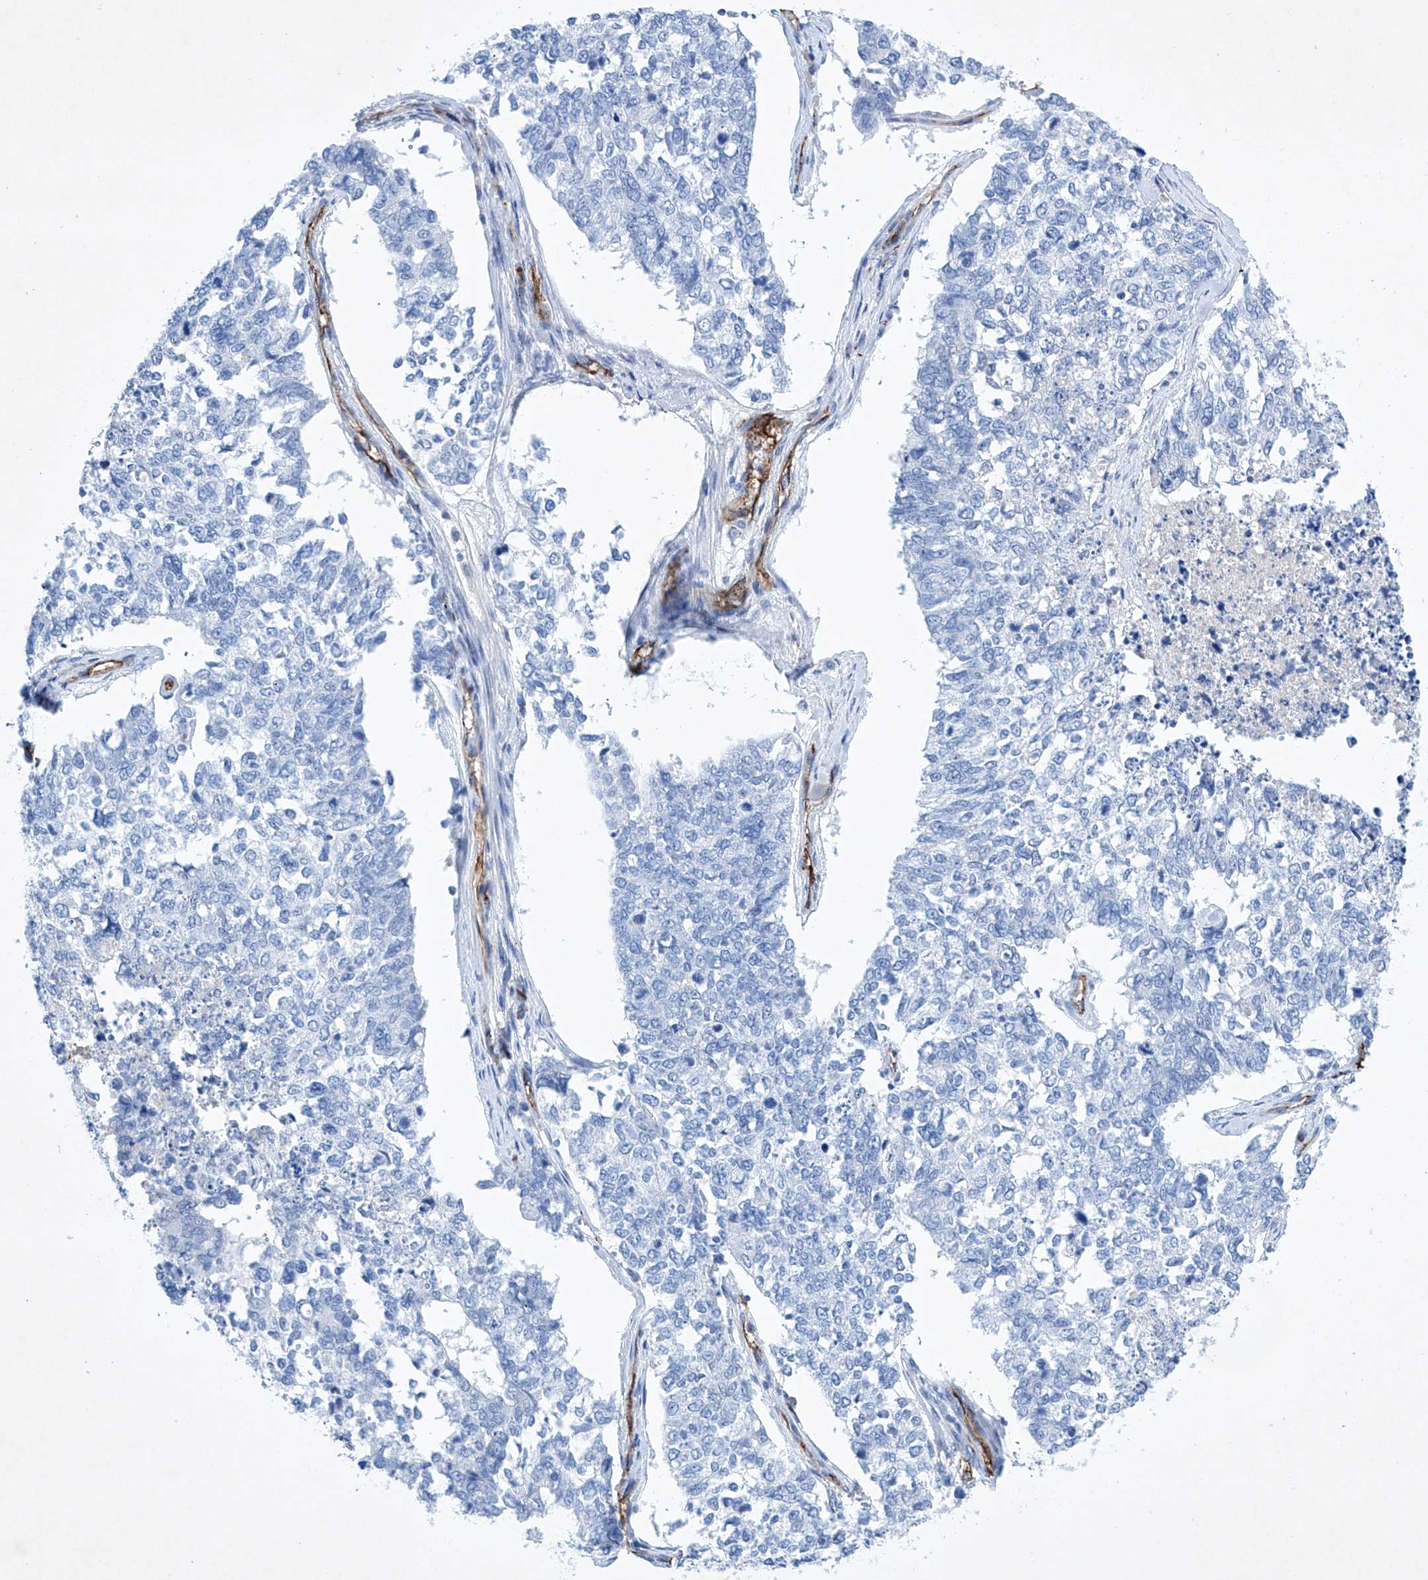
{"staining": {"intensity": "negative", "quantity": "none", "location": "none"}, "tissue": "cervical cancer", "cell_type": "Tumor cells", "image_type": "cancer", "snomed": [{"axis": "morphology", "description": "Squamous cell carcinoma, NOS"}, {"axis": "topography", "description": "Cervix"}], "caption": "Squamous cell carcinoma (cervical) was stained to show a protein in brown. There is no significant expression in tumor cells.", "gene": "ETV7", "patient": {"sex": "female", "age": 63}}